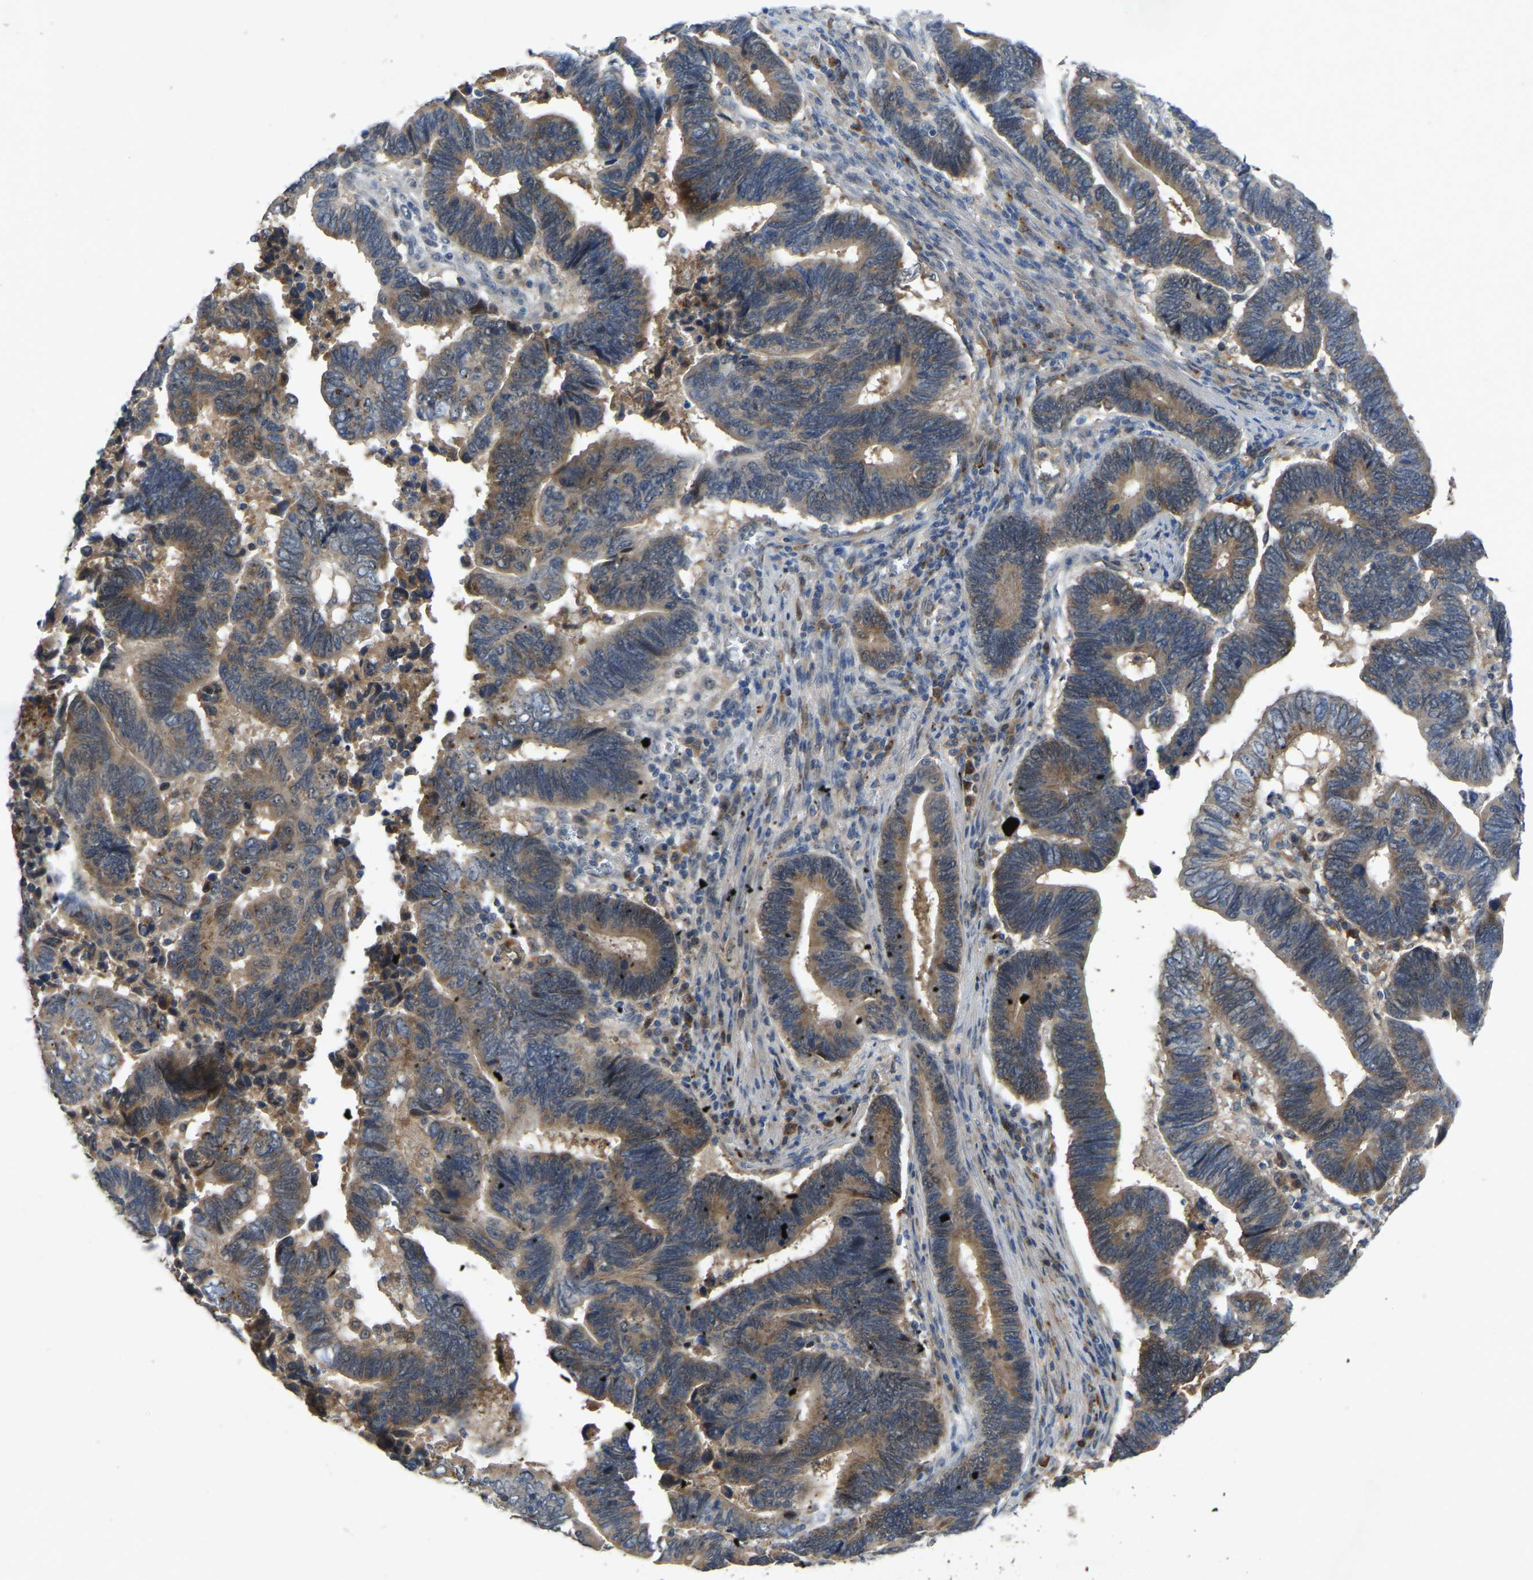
{"staining": {"intensity": "weak", "quantity": "25%-75%", "location": "cytoplasmic/membranous"}, "tissue": "pancreatic cancer", "cell_type": "Tumor cells", "image_type": "cancer", "snomed": [{"axis": "morphology", "description": "Adenocarcinoma, NOS"}, {"axis": "topography", "description": "Pancreas"}], "caption": "Immunohistochemical staining of human pancreatic adenocarcinoma demonstrates weak cytoplasmic/membranous protein expression in approximately 25%-75% of tumor cells.", "gene": "FHIT", "patient": {"sex": "female", "age": 70}}